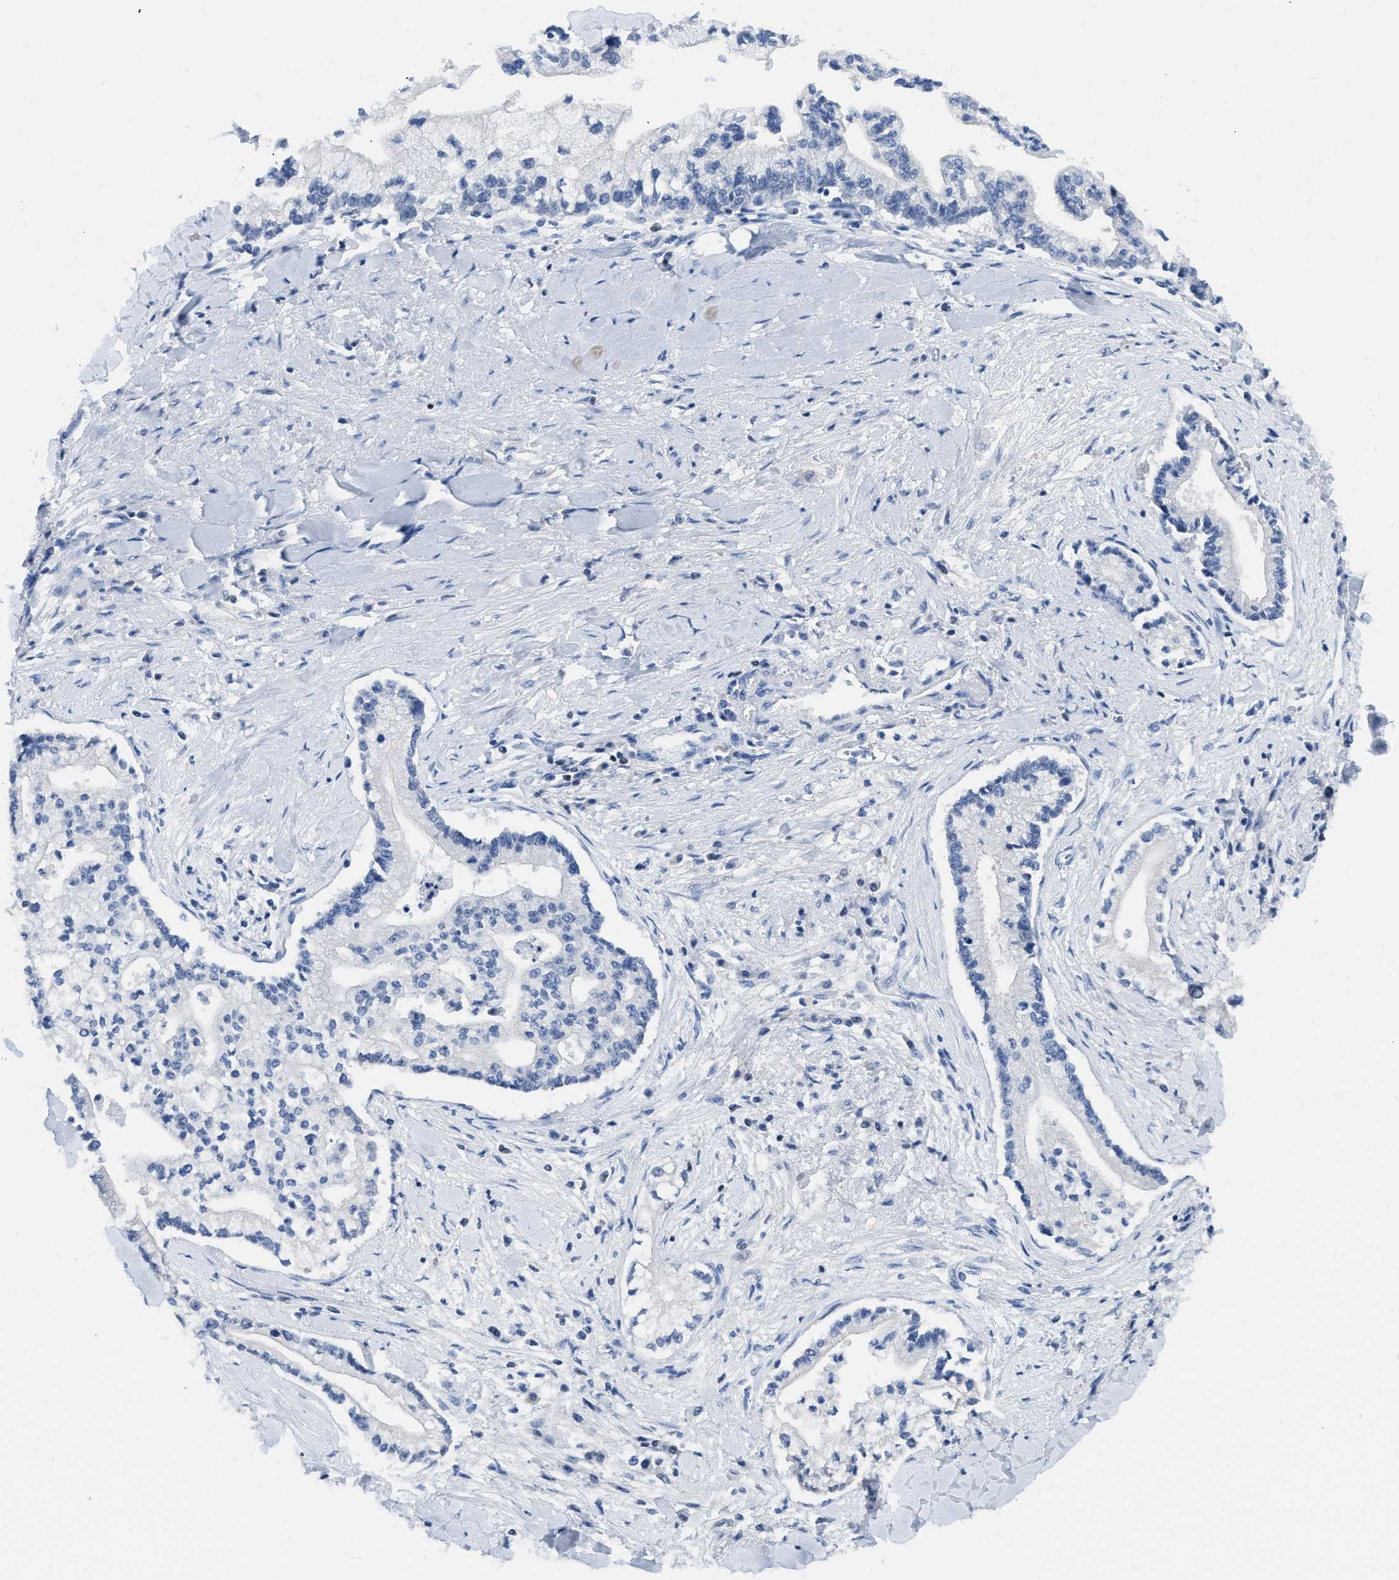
{"staining": {"intensity": "negative", "quantity": "none", "location": "none"}, "tissue": "liver cancer", "cell_type": "Tumor cells", "image_type": "cancer", "snomed": [{"axis": "morphology", "description": "Cholangiocarcinoma"}, {"axis": "topography", "description": "Liver"}], "caption": "Photomicrograph shows no protein expression in tumor cells of liver cancer (cholangiocarcinoma) tissue.", "gene": "TCF7", "patient": {"sex": "male", "age": 50}}